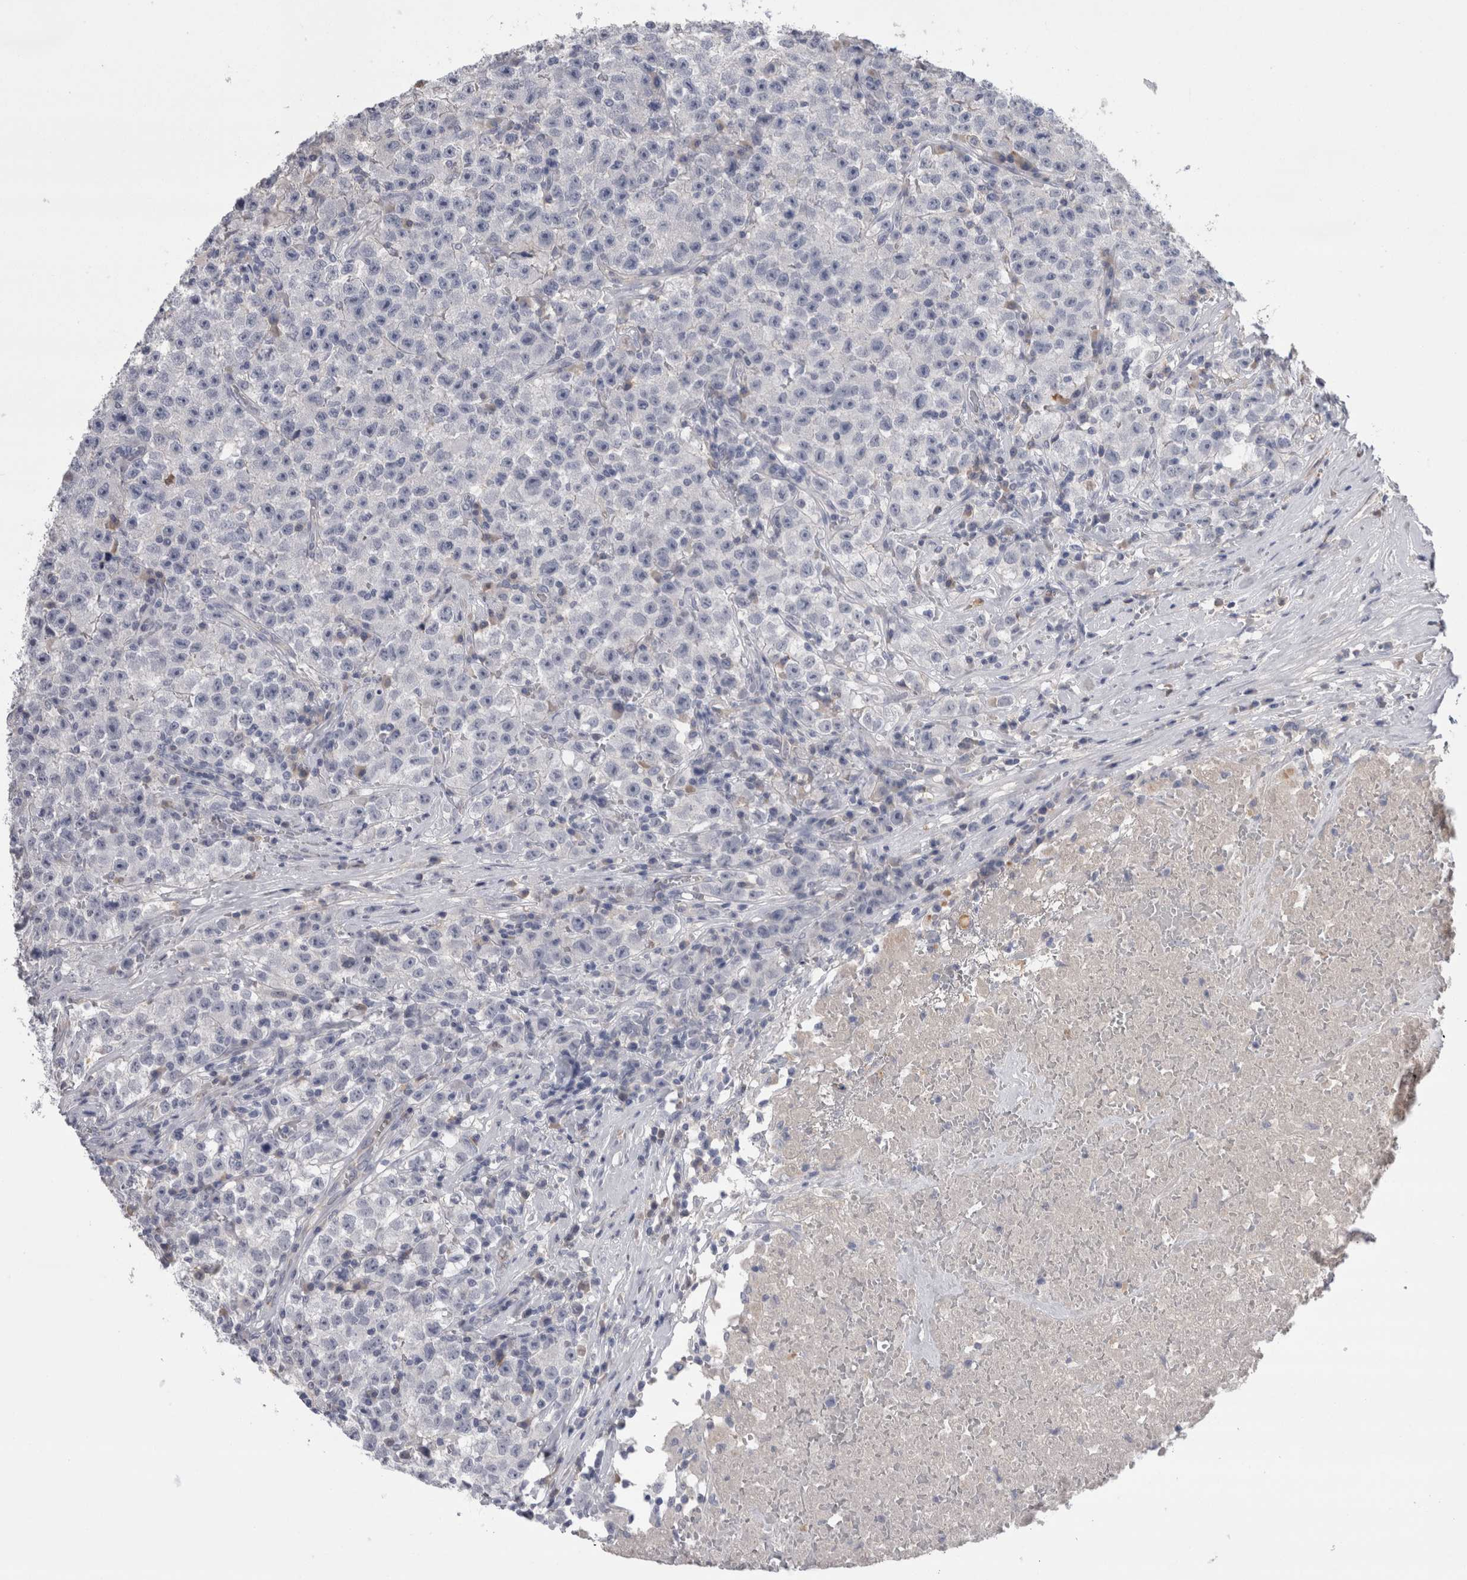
{"staining": {"intensity": "negative", "quantity": "none", "location": "none"}, "tissue": "testis cancer", "cell_type": "Tumor cells", "image_type": "cancer", "snomed": [{"axis": "morphology", "description": "Seminoma, NOS"}, {"axis": "topography", "description": "Testis"}], "caption": "An immunohistochemistry (IHC) image of testis cancer (seminoma) is shown. There is no staining in tumor cells of testis cancer (seminoma).", "gene": "REG1A", "patient": {"sex": "male", "age": 22}}